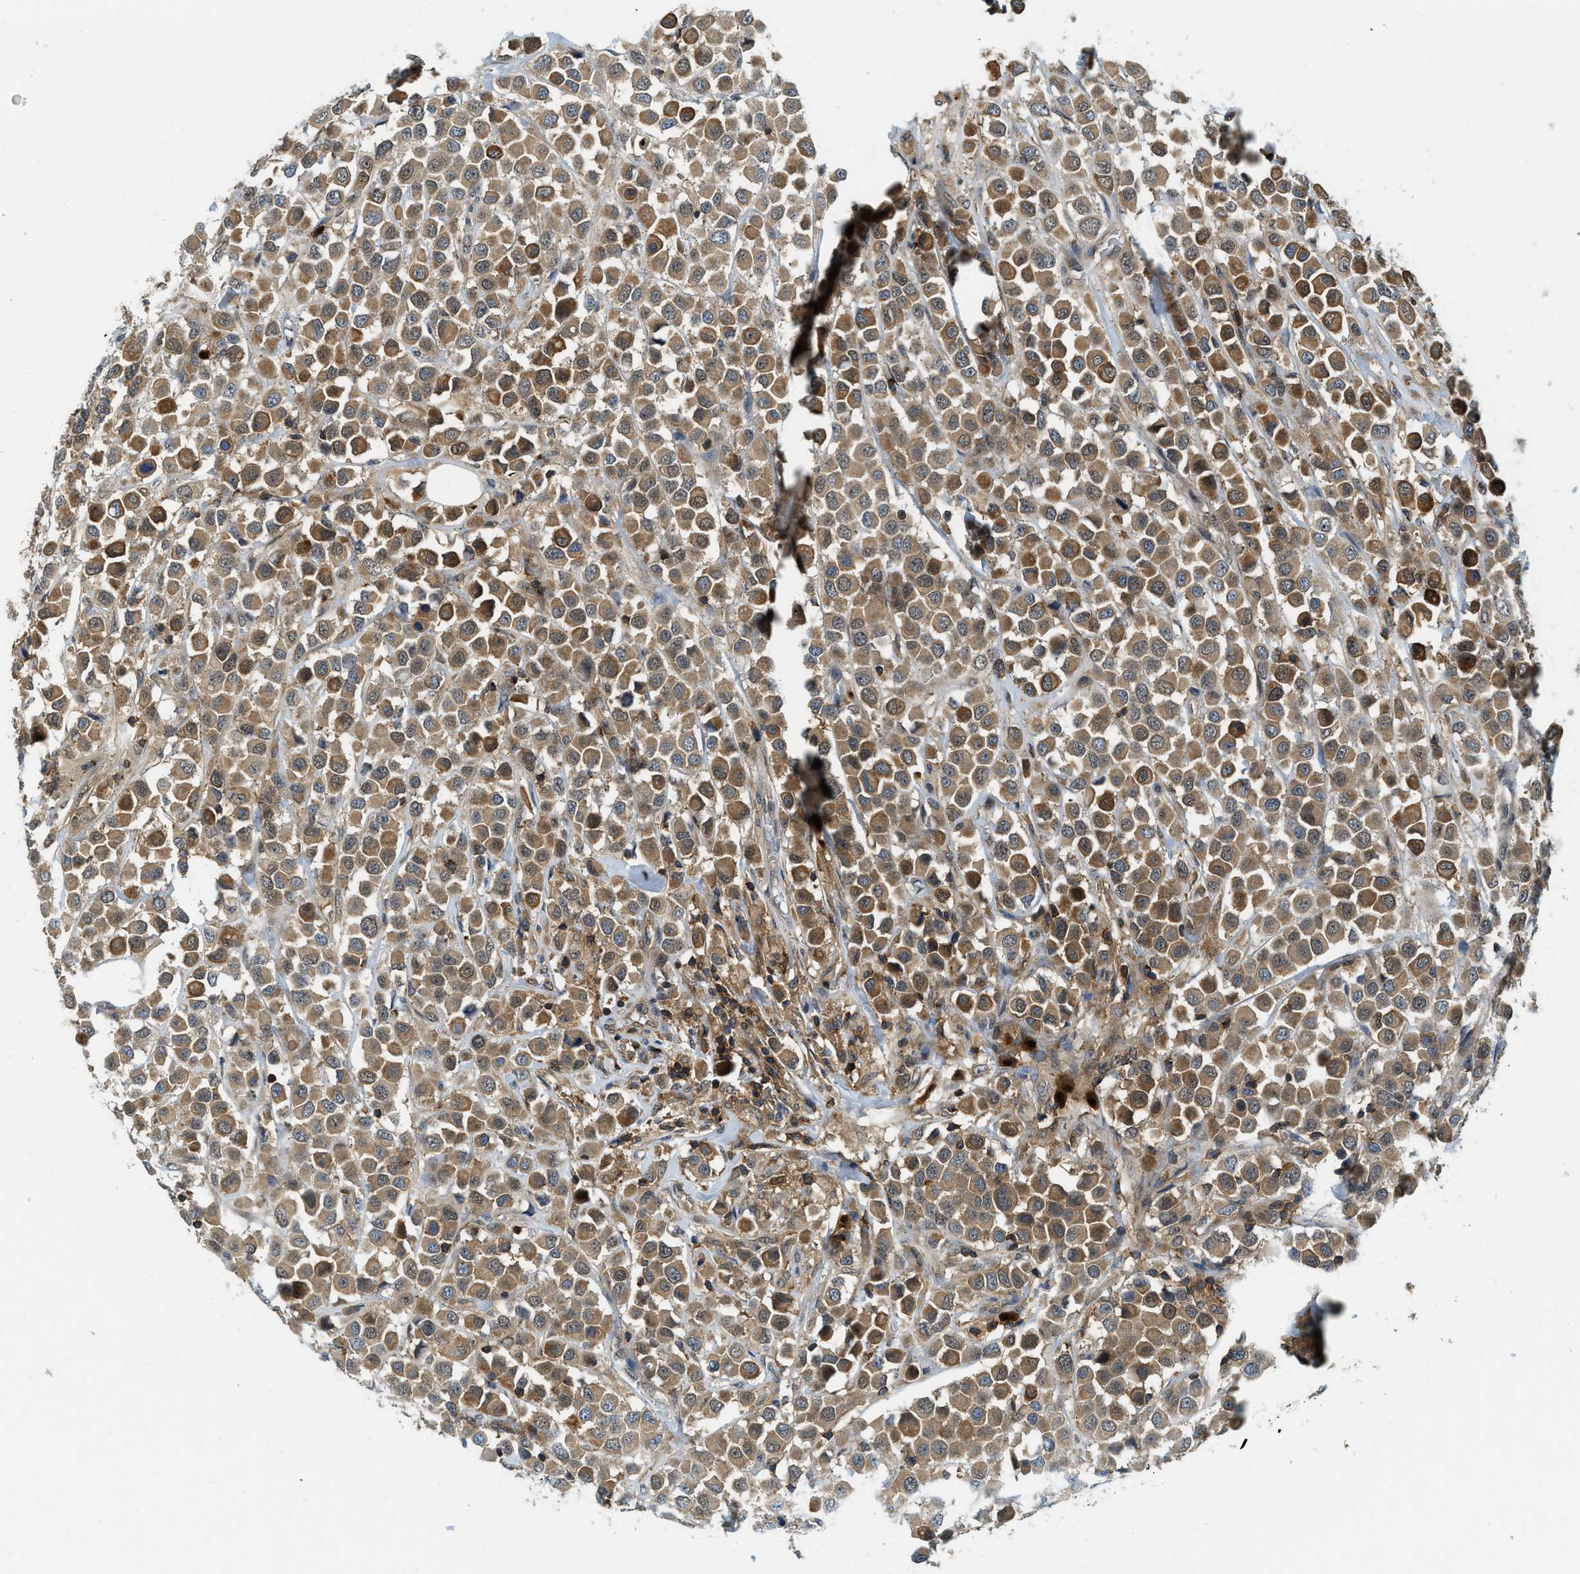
{"staining": {"intensity": "moderate", "quantity": ">75%", "location": "cytoplasmic/membranous,nuclear"}, "tissue": "breast cancer", "cell_type": "Tumor cells", "image_type": "cancer", "snomed": [{"axis": "morphology", "description": "Duct carcinoma"}, {"axis": "topography", "description": "Breast"}], "caption": "Immunohistochemistry (IHC) staining of invasive ductal carcinoma (breast), which demonstrates medium levels of moderate cytoplasmic/membranous and nuclear expression in about >75% of tumor cells indicating moderate cytoplasmic/membranous and nuclear protein positivity. The staining was performed using DAB (brown) for protein detection and nuclei were counterstained in hematoxylin (blue).", "gene": "GMPPB", "patient": {"sex": "female", "age": 61}}